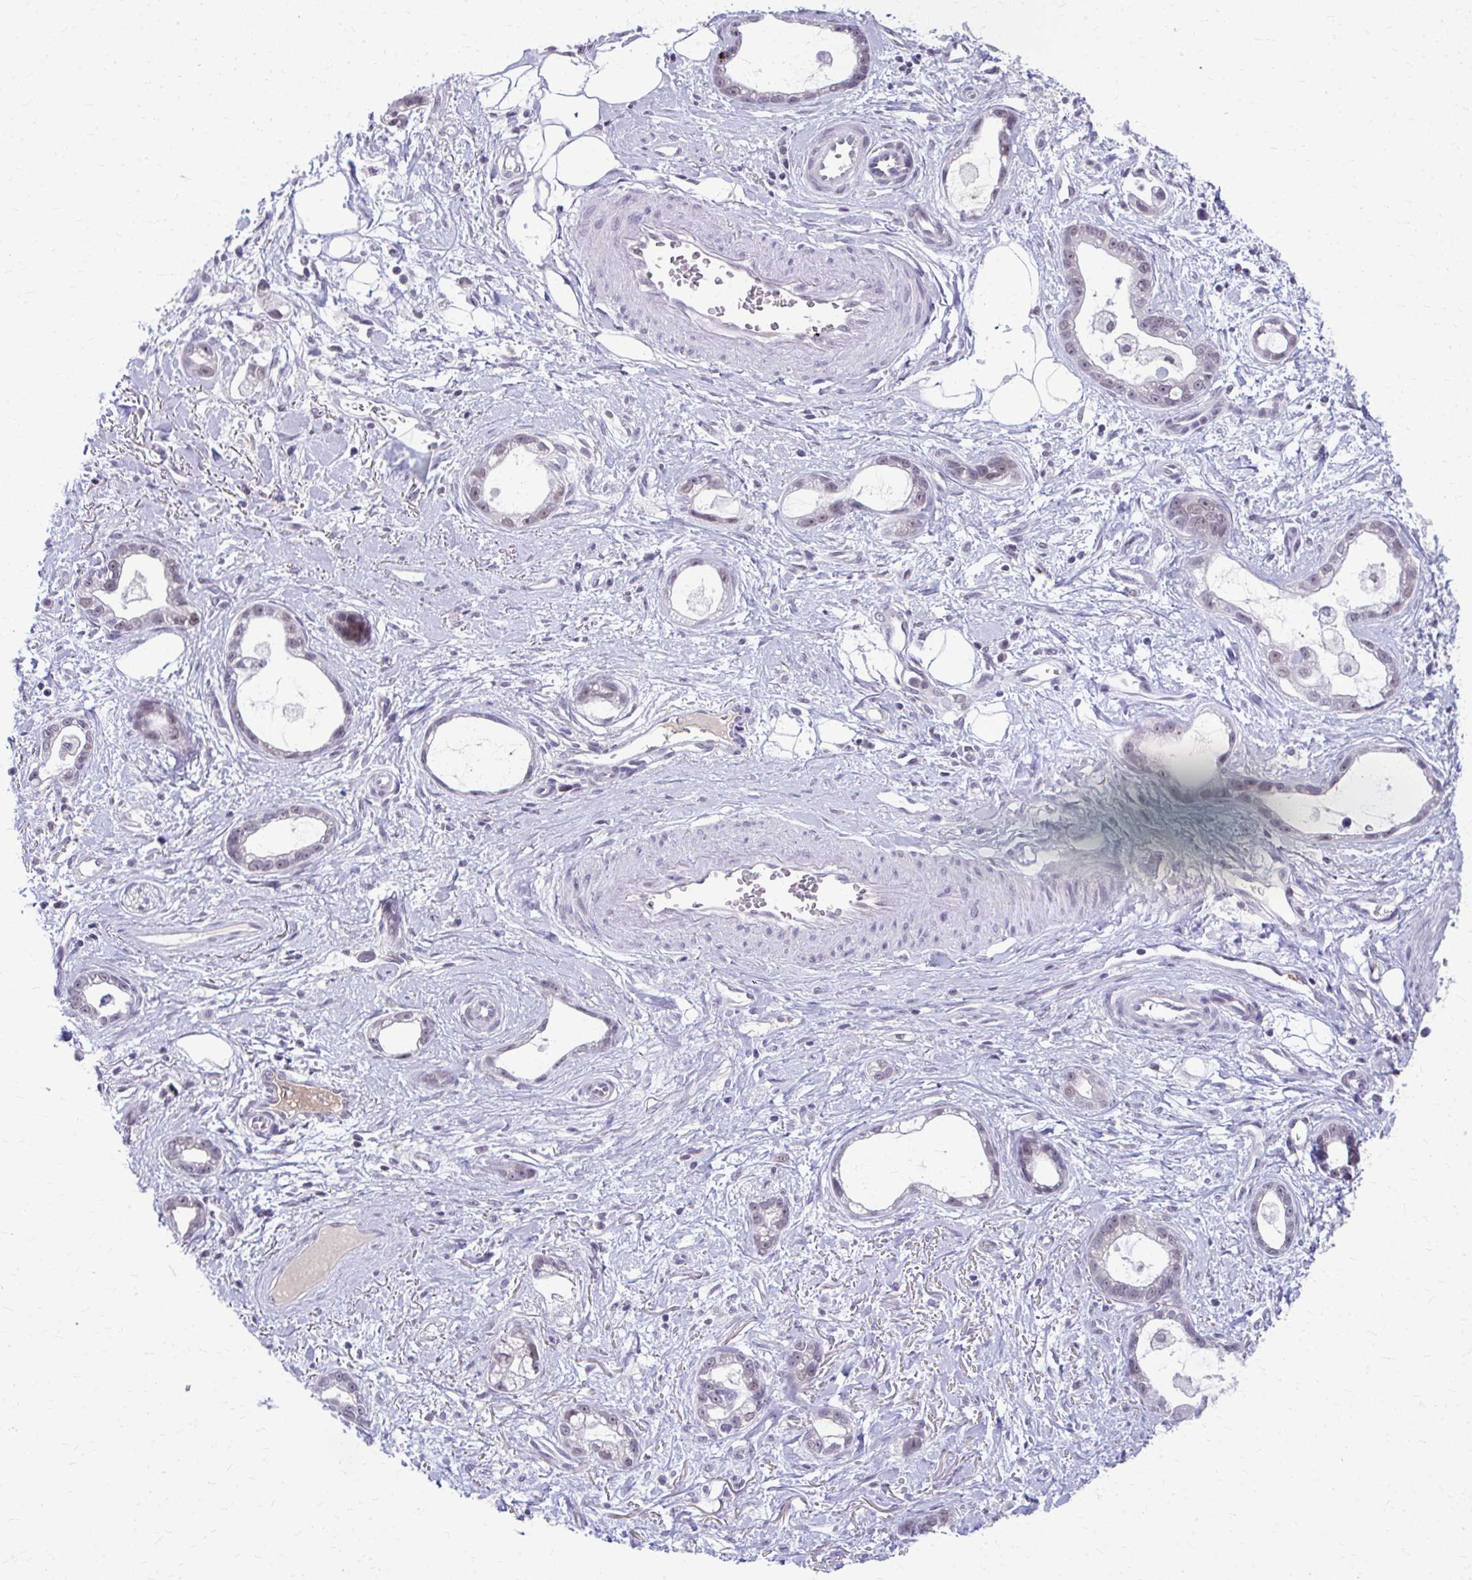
{"staining": {"intensity": "weak", "quantity": "<25%", "location": "nuclear"}, "tissue": "stomach cancer", "cell_type": "Tumor cells", "image_type": "cancer", "snomed": [{"axis": "morphology", "description": "Adenocarcinoma, NOS"}, {"axis": "topography", "description": "Stomach"}], "caption": "The photomicrograph exhibits no staining of tumor cells in stomach adenocarcinoma. Brightfield microscopy of immunohistochemistry (IHC) stained with DAB (brown) and hematoxylin (blue), captured at high magnification.", "gene": "MAF1", "patient": {"sex": "male", "age": 55}}